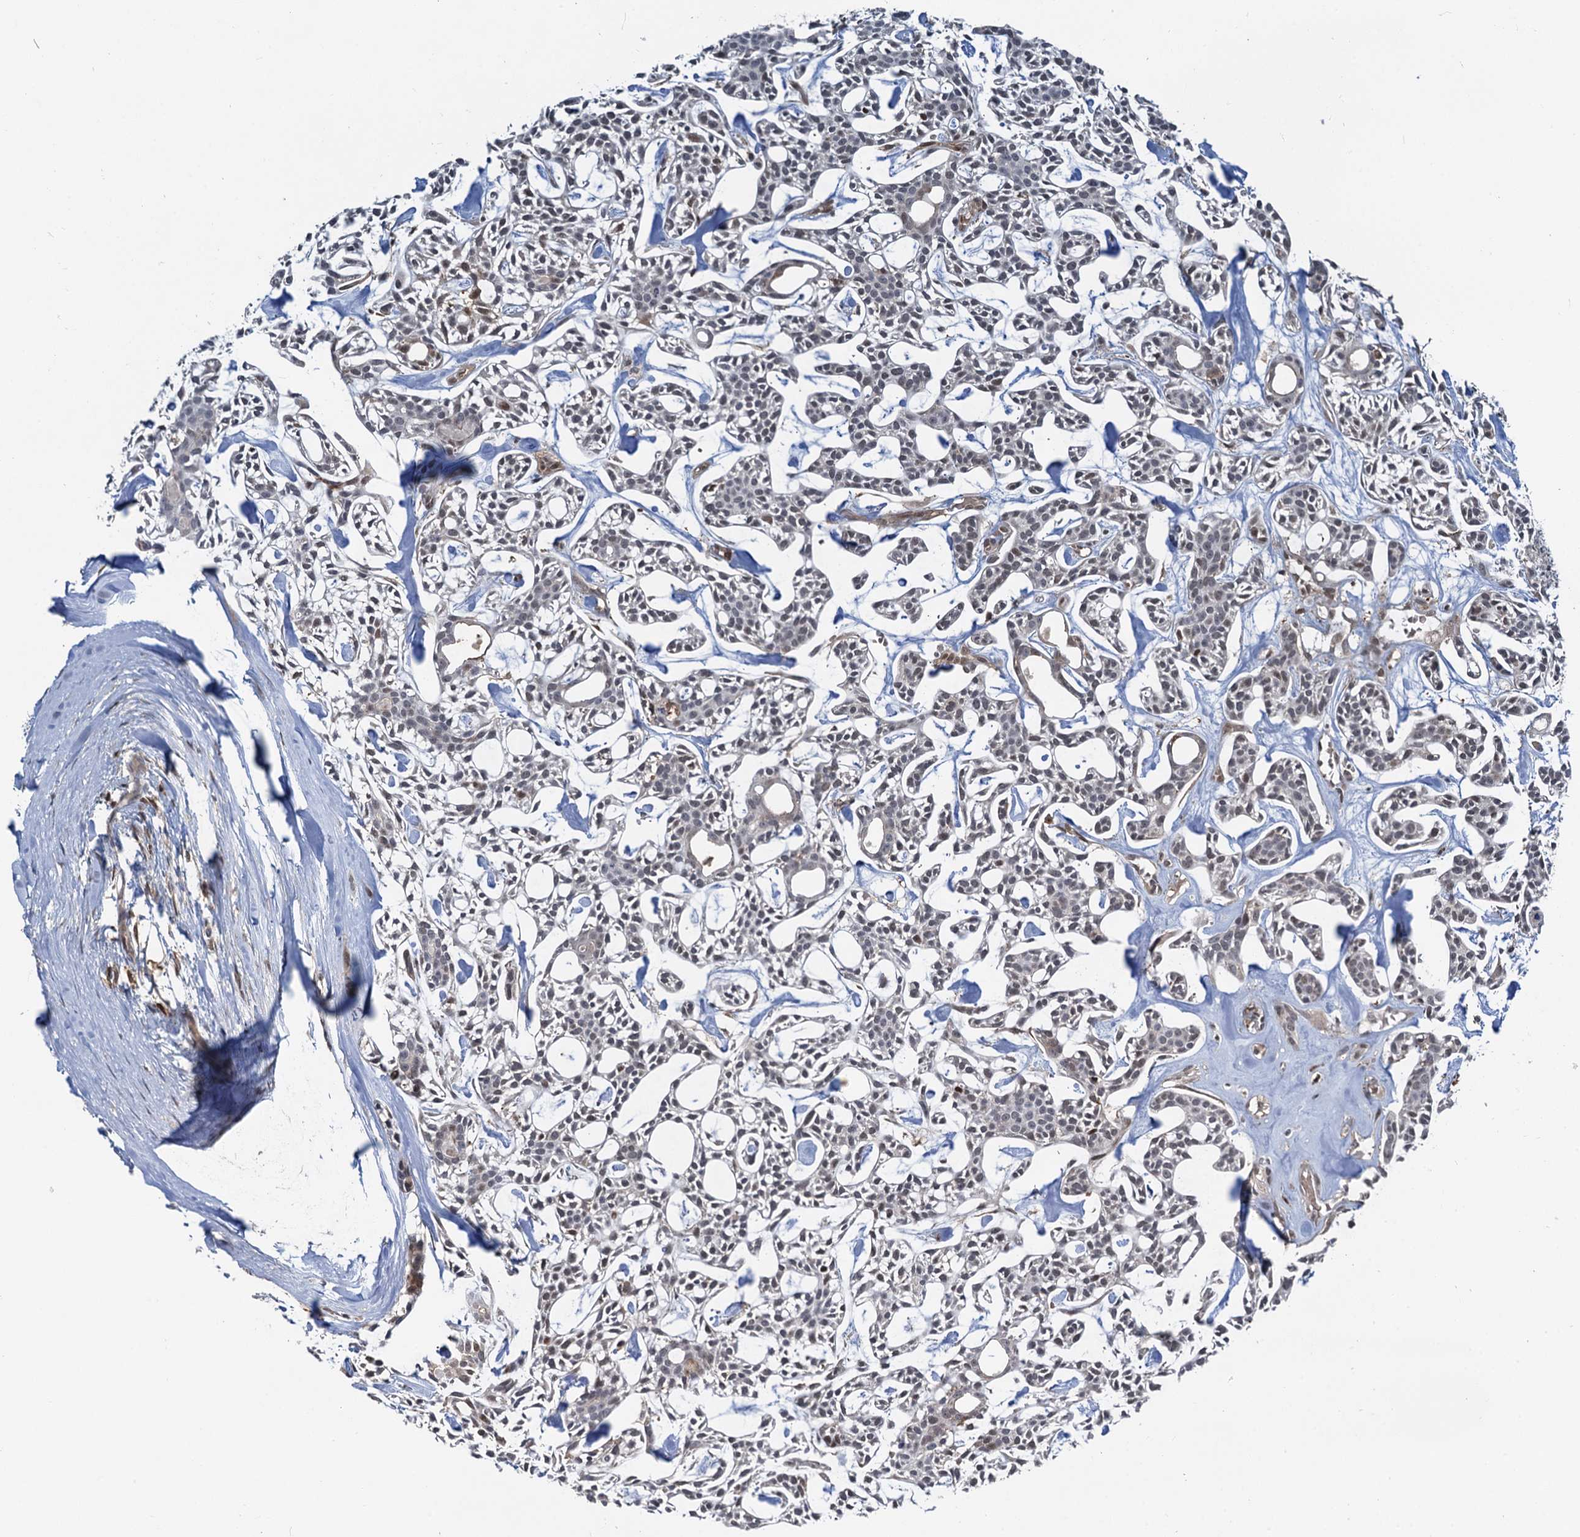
{"staining": {"intensity": "moderate", "quantity": "<25%", "location": "nuclear"}, "tissue": "head and neck cancer", "cell_type": "Tumor cells", "image_type": "cancer", "snomed": [{"axis": "morphology", "description": "Adenocarcinoma, NOS"}, {"axis": "topography", "description": "Salivary gland"}, {"axis": "topography", "description": "Head-Neck"}], "caption": "Moderate nuclear expression is present in about <25% of tumor cells in head and neck cancer.", "gene": "ZNF609", "patient": {"sex": "male", "age": 55}}